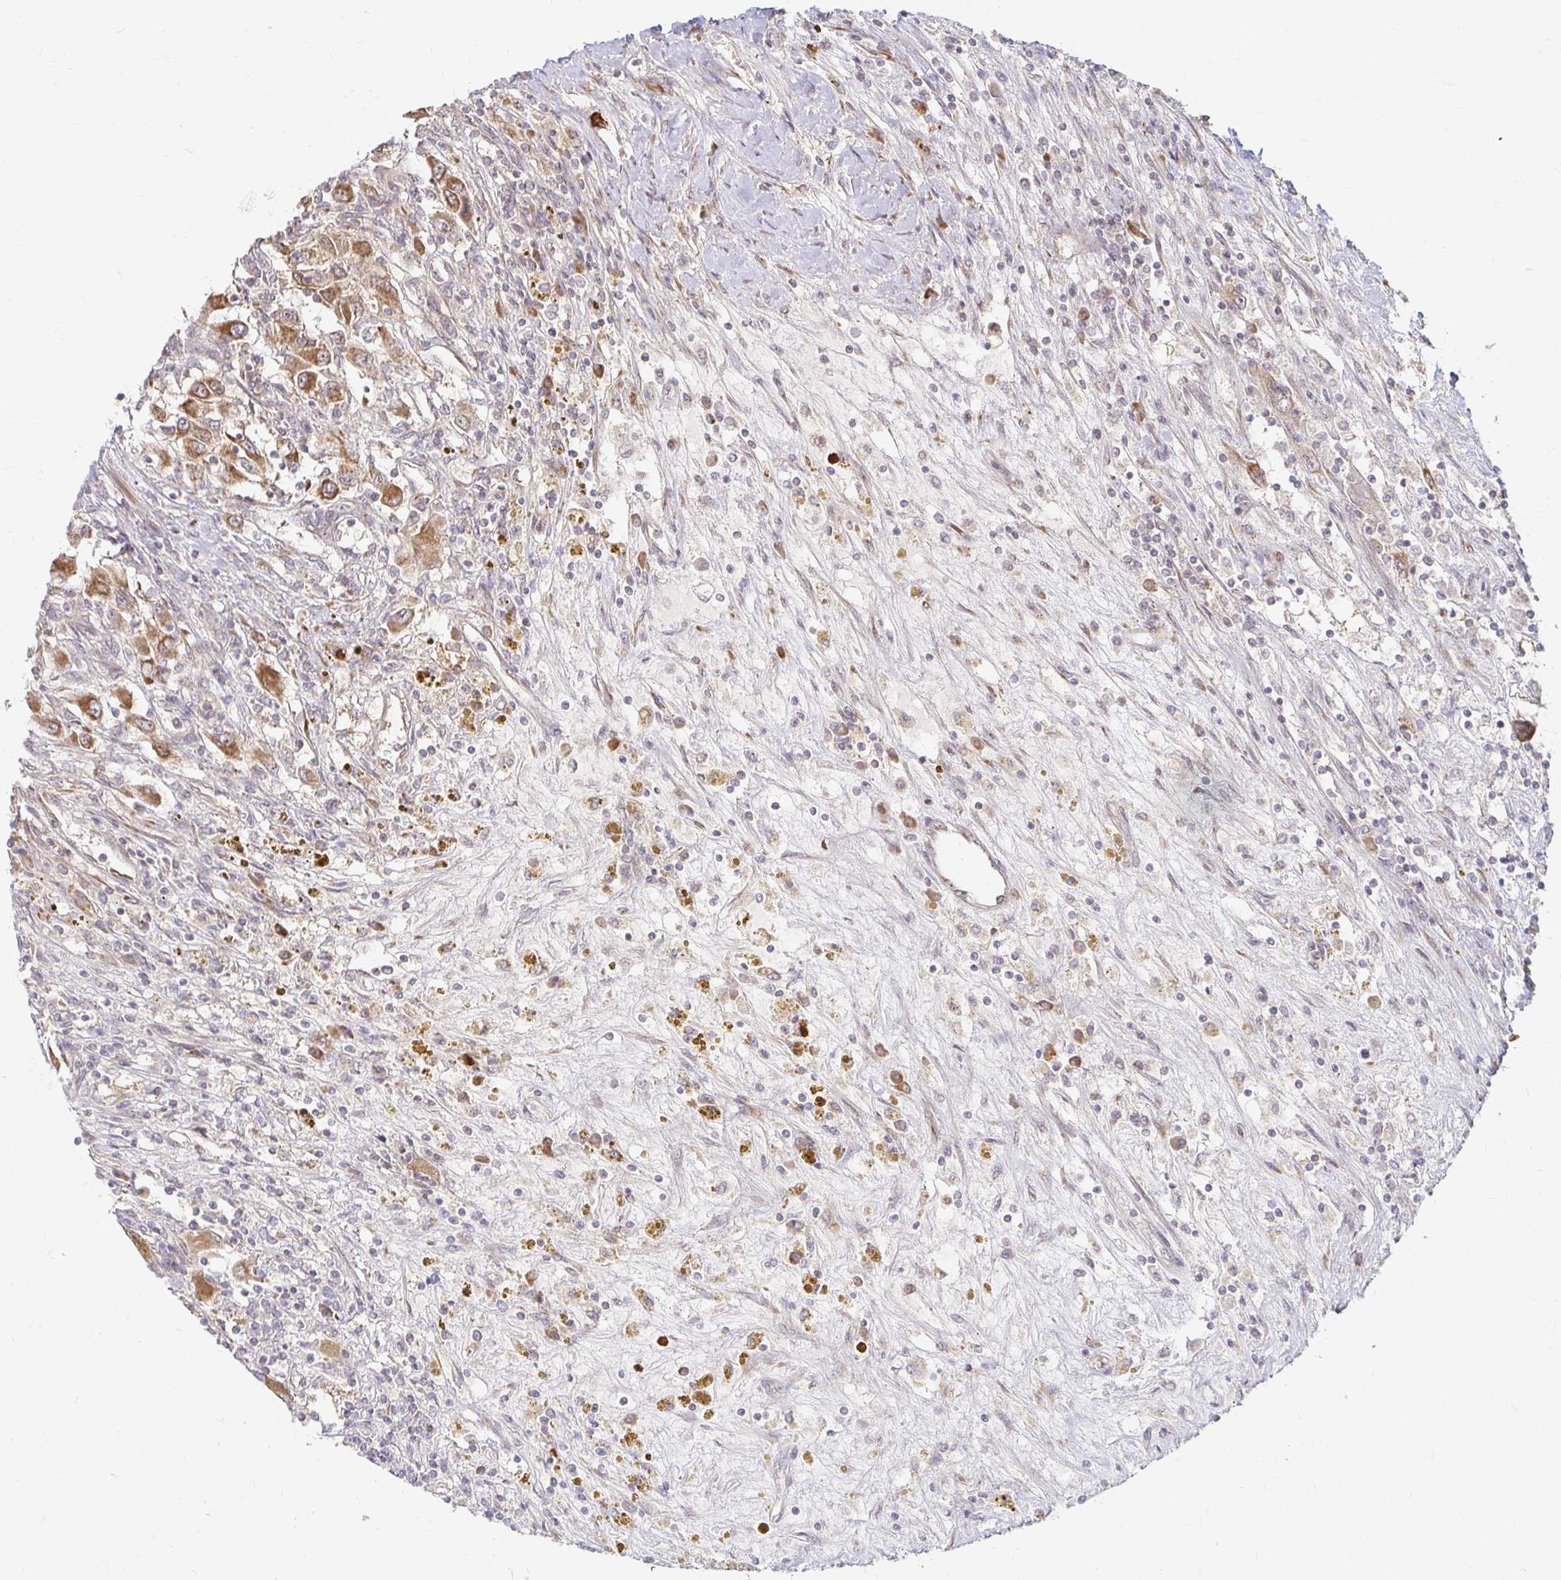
{"staining": {"intensity": "moderate", "quantity": ">75%", "location": "cytoplasmic/membranous"}, "tissue": "renal cancer", "cell_type": "Tumor cells", "image_type": "cancer", "snomed": [{"axis": "morphology", "description": "Adenocarcinoma, NOS"}, {"axis": "topography", "description": "Kidney"}], "caption": "Immunohistochemistry image of renal adenocarcinoma stained for a protein (brown), which exhibits medium levels of moderate cytoplasmic/membranous positivity in about >75% of tumor cells.", "gene": "CAST", "patient": {"sex": "female", "age": 67}}